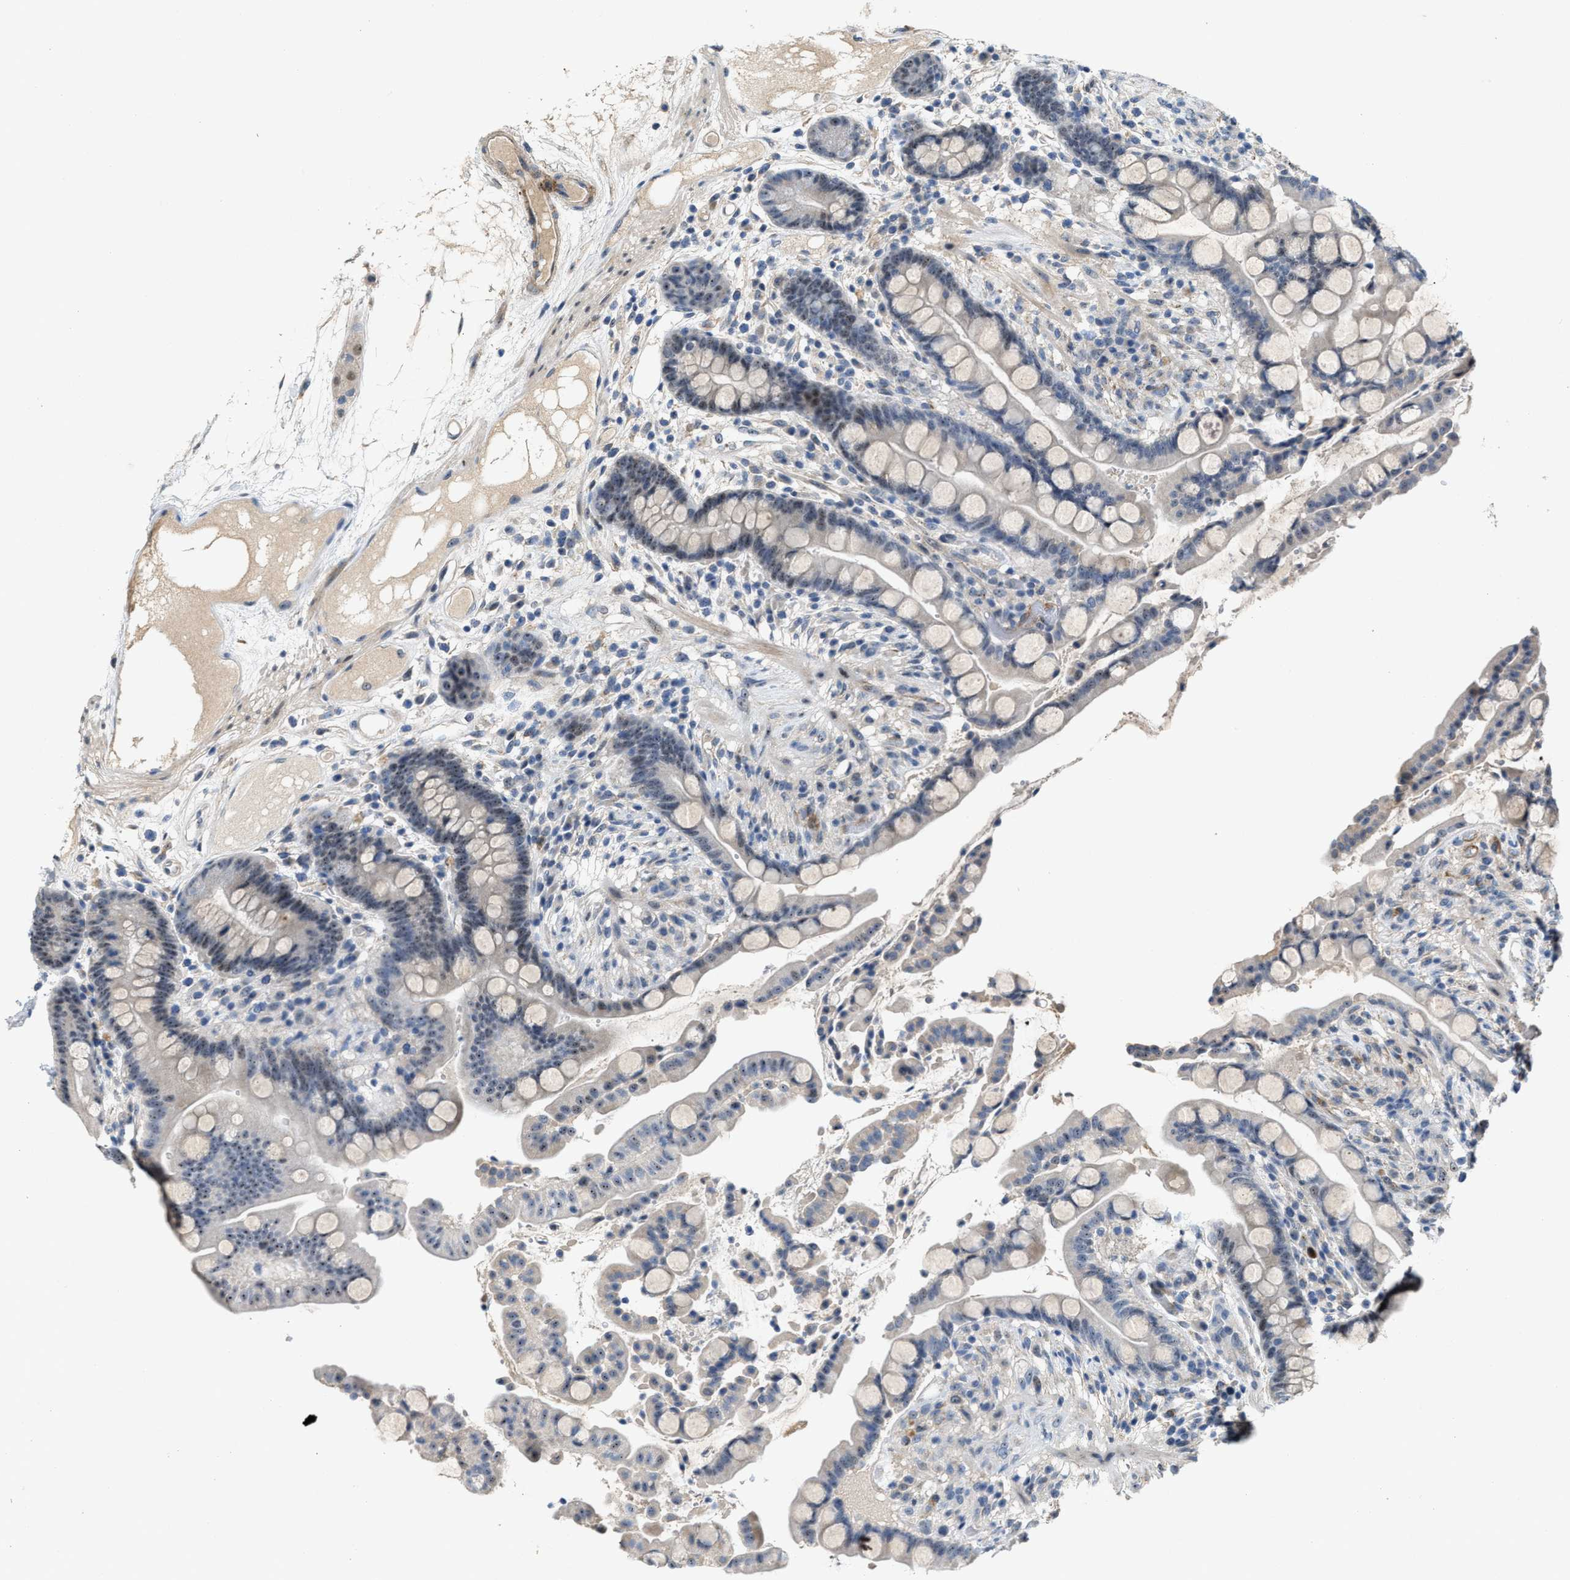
{"staining": {"intensity": "weak", "quantity": ">75%", "location": "nuclear"}, "tissue": "colon", "cell_type": "Endothelial cells", "image_type": "normal", "snomed": [{"axis": "morphology", "description": "Normal tissue, NOS"}, {"axis": "topography", "description": "Colon"}], "caption": "A high-resolution image shows immunohistochemistry staining of unremarkable colon, which shows weak nuclear expression in about >75% of endothelial cells. (DAB IHC with brightfield microscopy, high magnification).", "gene": "ZNF783", "patient": {"sex": "male", "age": 73}}